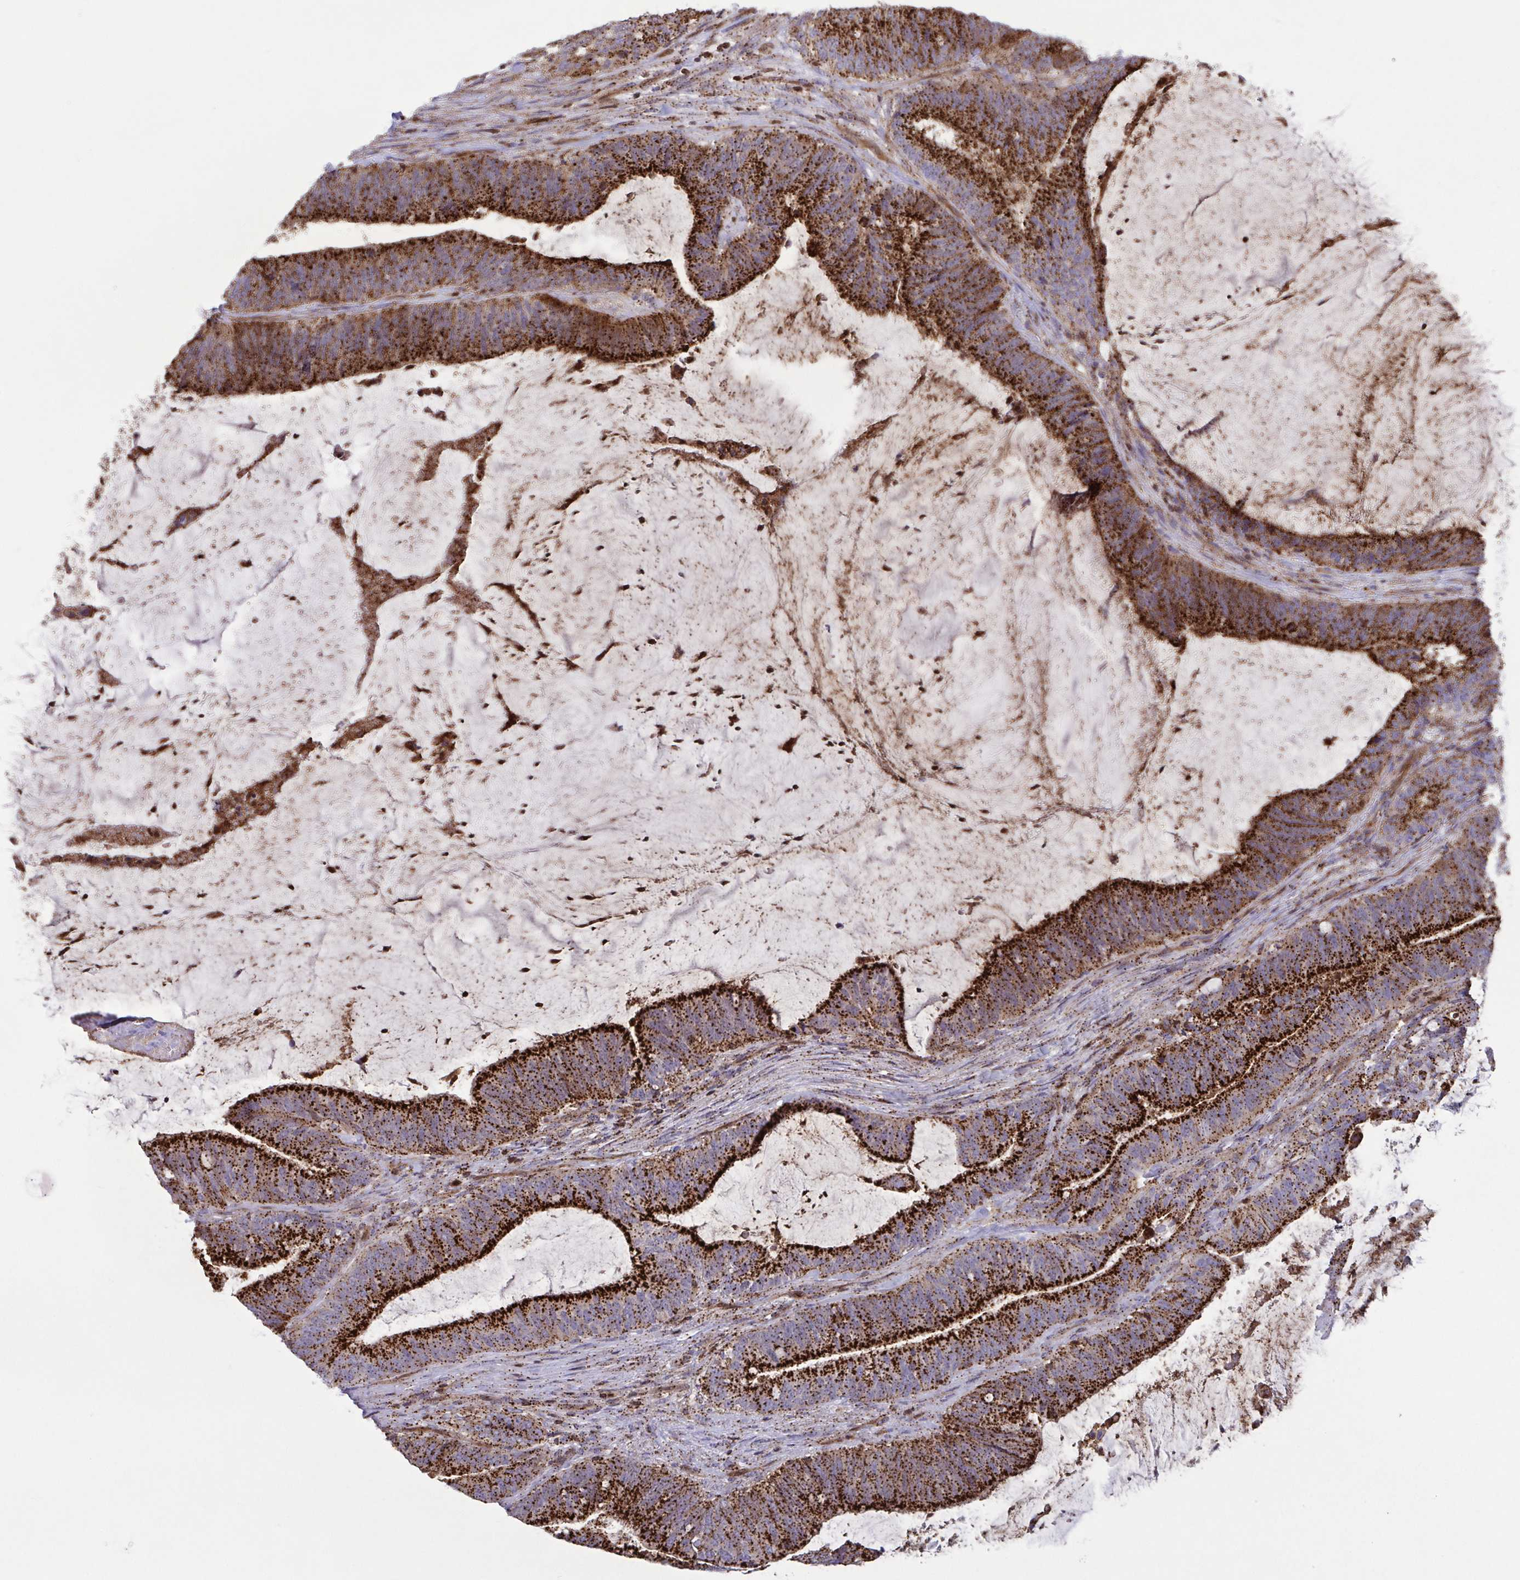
{"staining": {"intensity": "strong", "quantity": ">75%", "location": "cytoplasmic/membranous"}, "tissue": "colorectal cancer", "cell_type": "Tumor cells", "image_type": "cancer", "snomed": [{"axis": "morphology", "description": "Adenocarcinoma, NOS"}, {"axis": "topography", "description": "Colon"}], "caption": "Human adenocarcinoma (colorectal) stained with a brown dye shows strong cytoplasmic/membranous positive expression in about >75% of tumor cells.", "gene": "CHMP1B", "patient": {"sex": "female", "age": 43}}